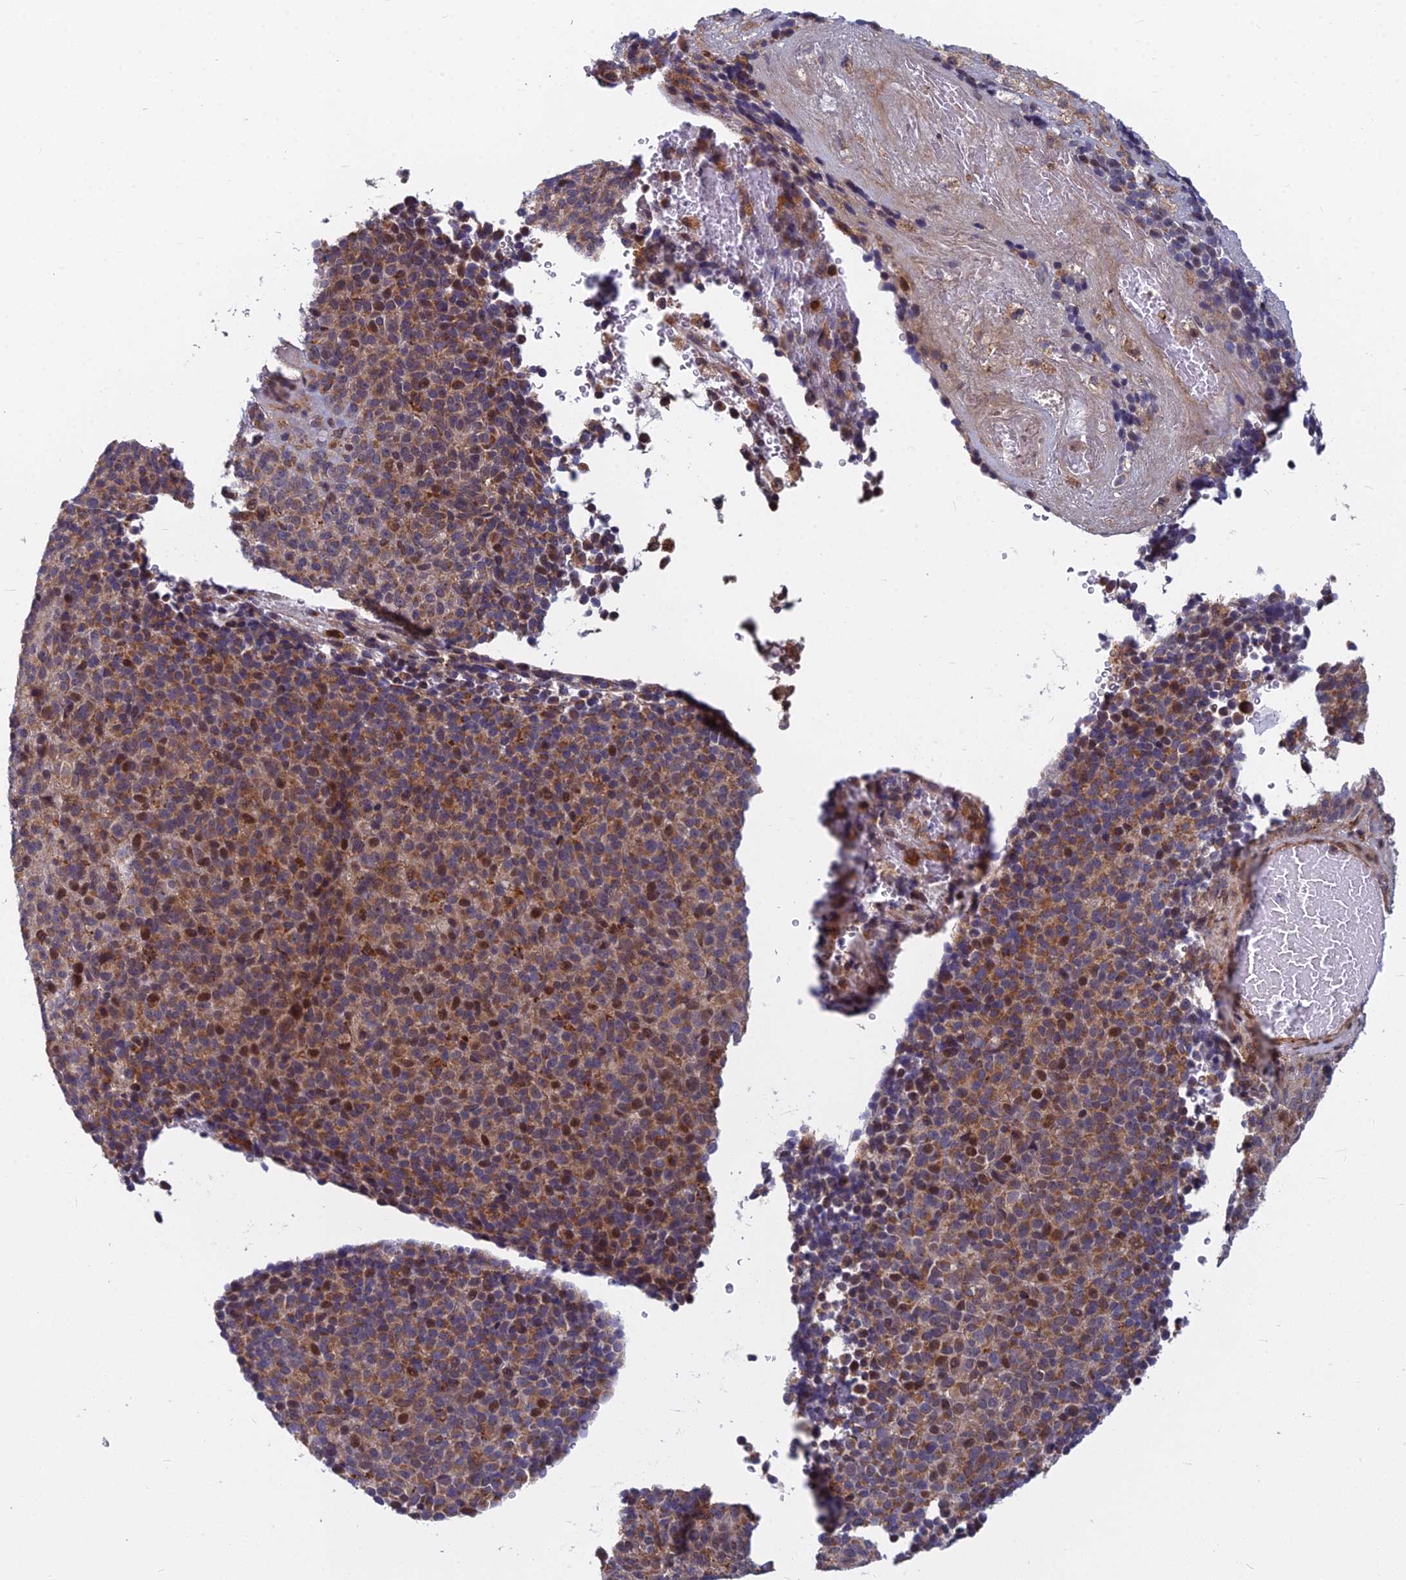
{"staining": {"intensity": "moderate", "quantity": ">75%", "location": "cytoplasmic/membranous,nuclear"}, "tissue": "melanoma", "cell_type": "Tumor cells", "image_type": "cancer", "snomed": [{"axis": "morphology", "description": "Malignant melanoma, Metastatic site"}, {"axis": "topography", "description": "Brain"}], "caption": "Melanoma was stained to show a protein in brown. There is medium levels of moderate cytoplasmic/membranous and nuclear staining in about >75% of tumor cells. (DAB (3,3'-diaminobenzidine) IHC with brightfield microscopy, high magnification).", "gene": "COMMD2", "patient": {"sex": "female", "age": 56}}